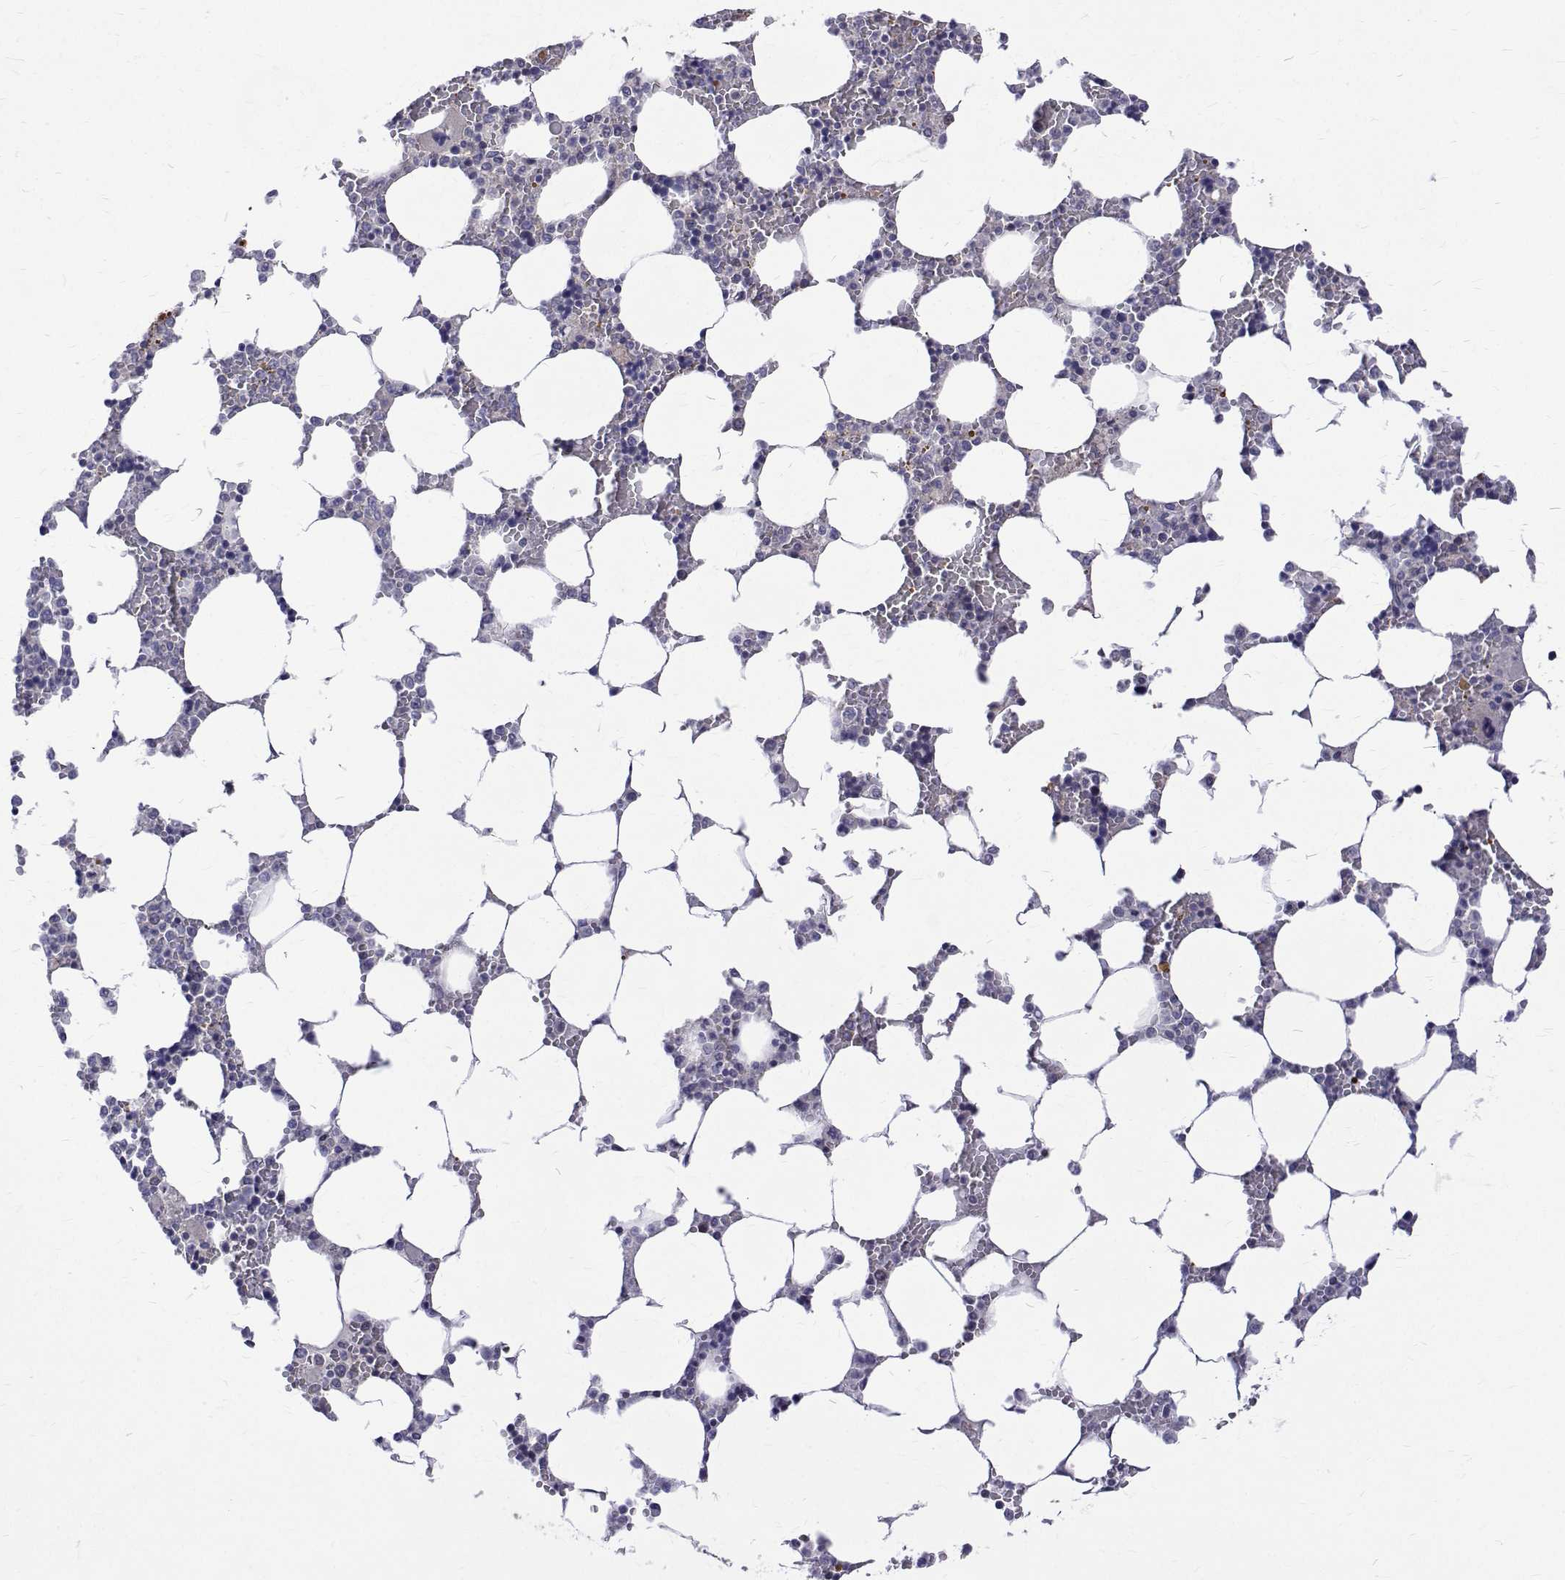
{"staining": {"intensity": "negative", "quantity": "none", "location": "none"}, "tissue": "bone marrow", "cell_type": "Hematopoietic cells", "image_type": "normal", "snomed": [{"axis": "morphology", "description": "Normal tissue, NOS"}, {"axis": "topography", "description": "Bone marrow"}], "caption": "Immunohistochemistry (IHC) of normal bone marrow exhibits no expression in hematopoietic cells.", "gene": "PADI1", "patient": {"sex": "male", "age": 64}}